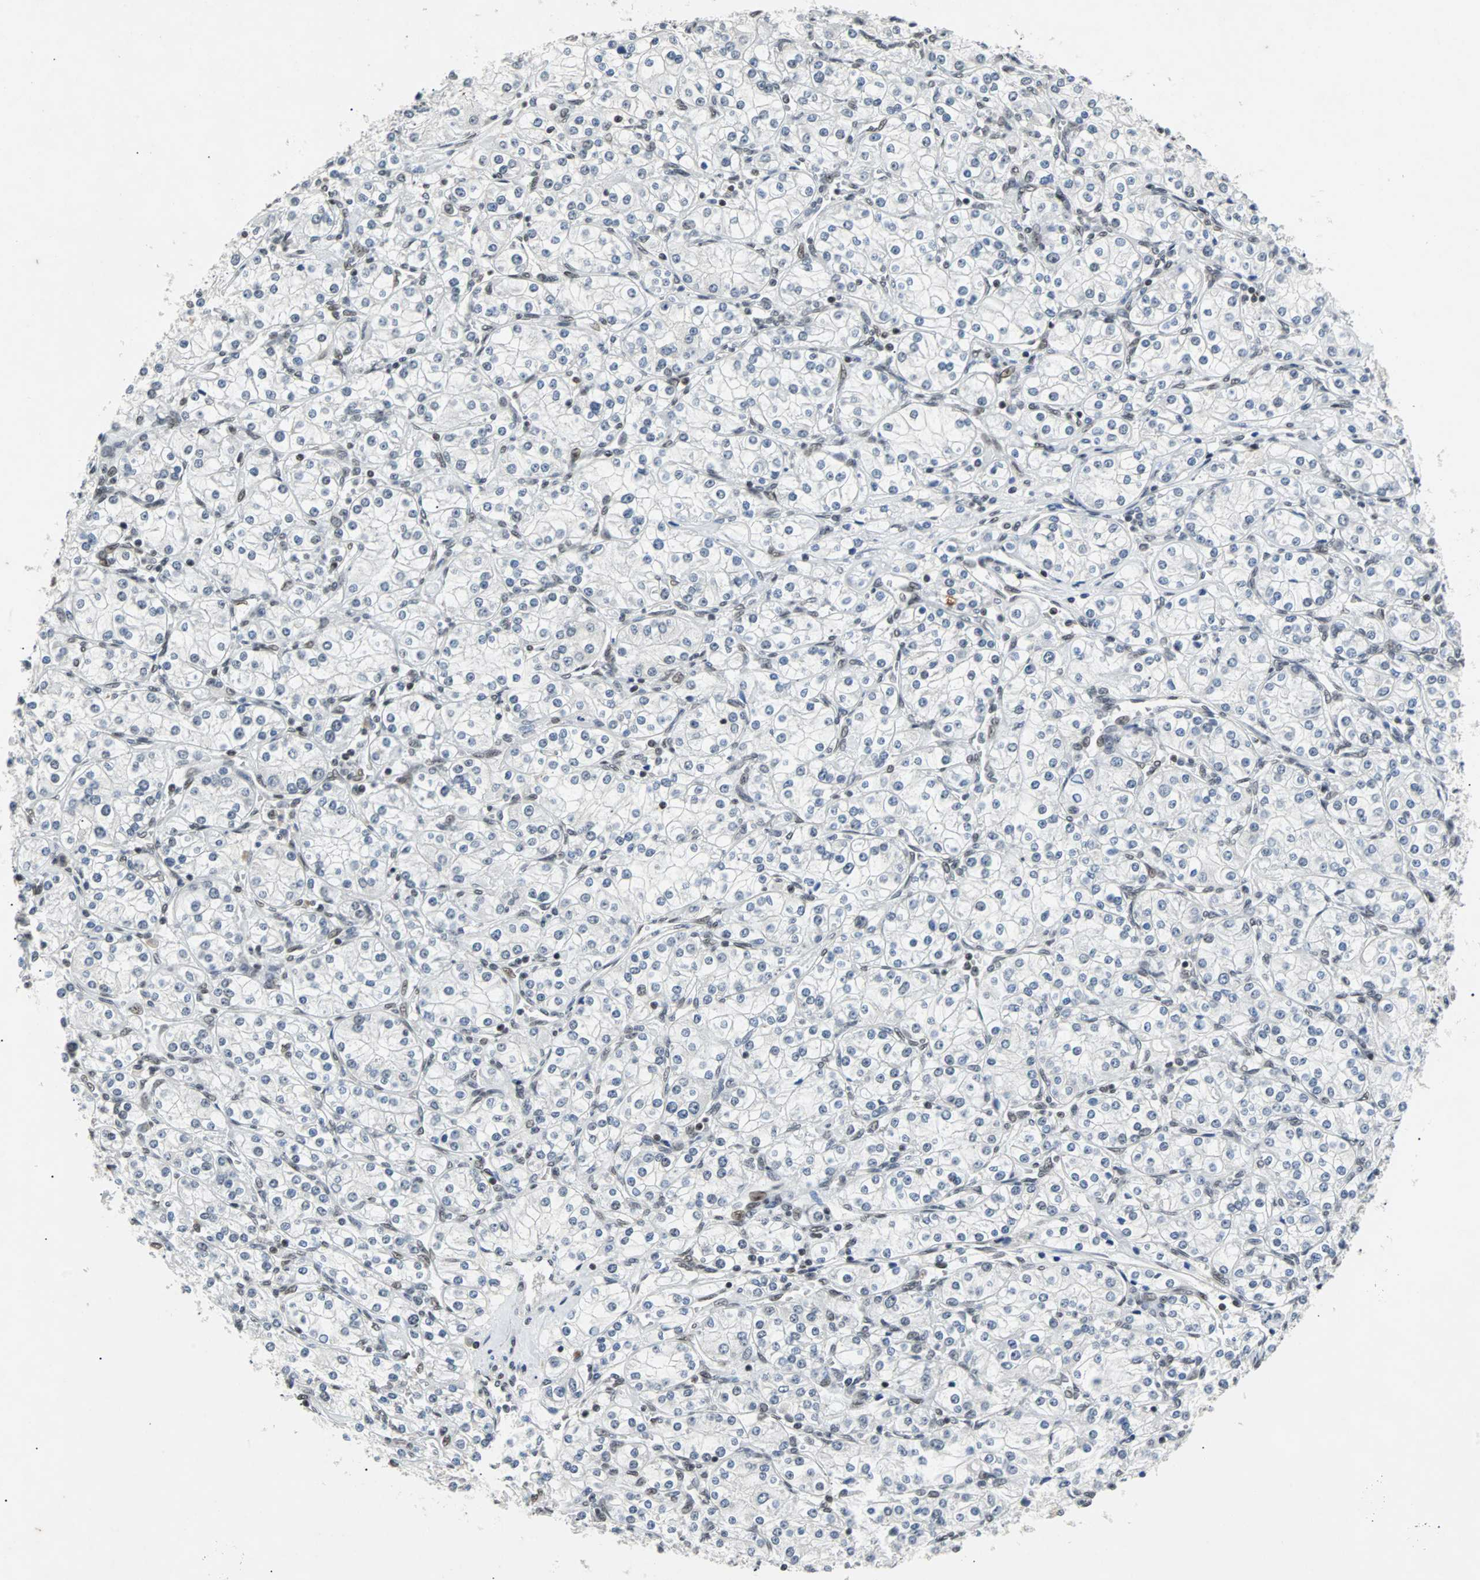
{"staining": {"intensity": "weak", "quantity": "<25%", "location": "nuclear"}, "tissue": "renal cancer", "cell_type": "Tumor cells", "image_type": "cancer", "snomed": [{"axis": "morphology", "description": "Adenocarcinoma, NOS"}, {"axis": "topography", "description": "Kidney"}], "caption": "Immunohistochemistry (IHC) histopathology image of neoplastic tissue: human renal adenocarcinoma stained with DAB exhibits no significant protein staining in tumor cells.", "gene": "GATAD2A", "patient": {"sex": "male", "age": 77}}